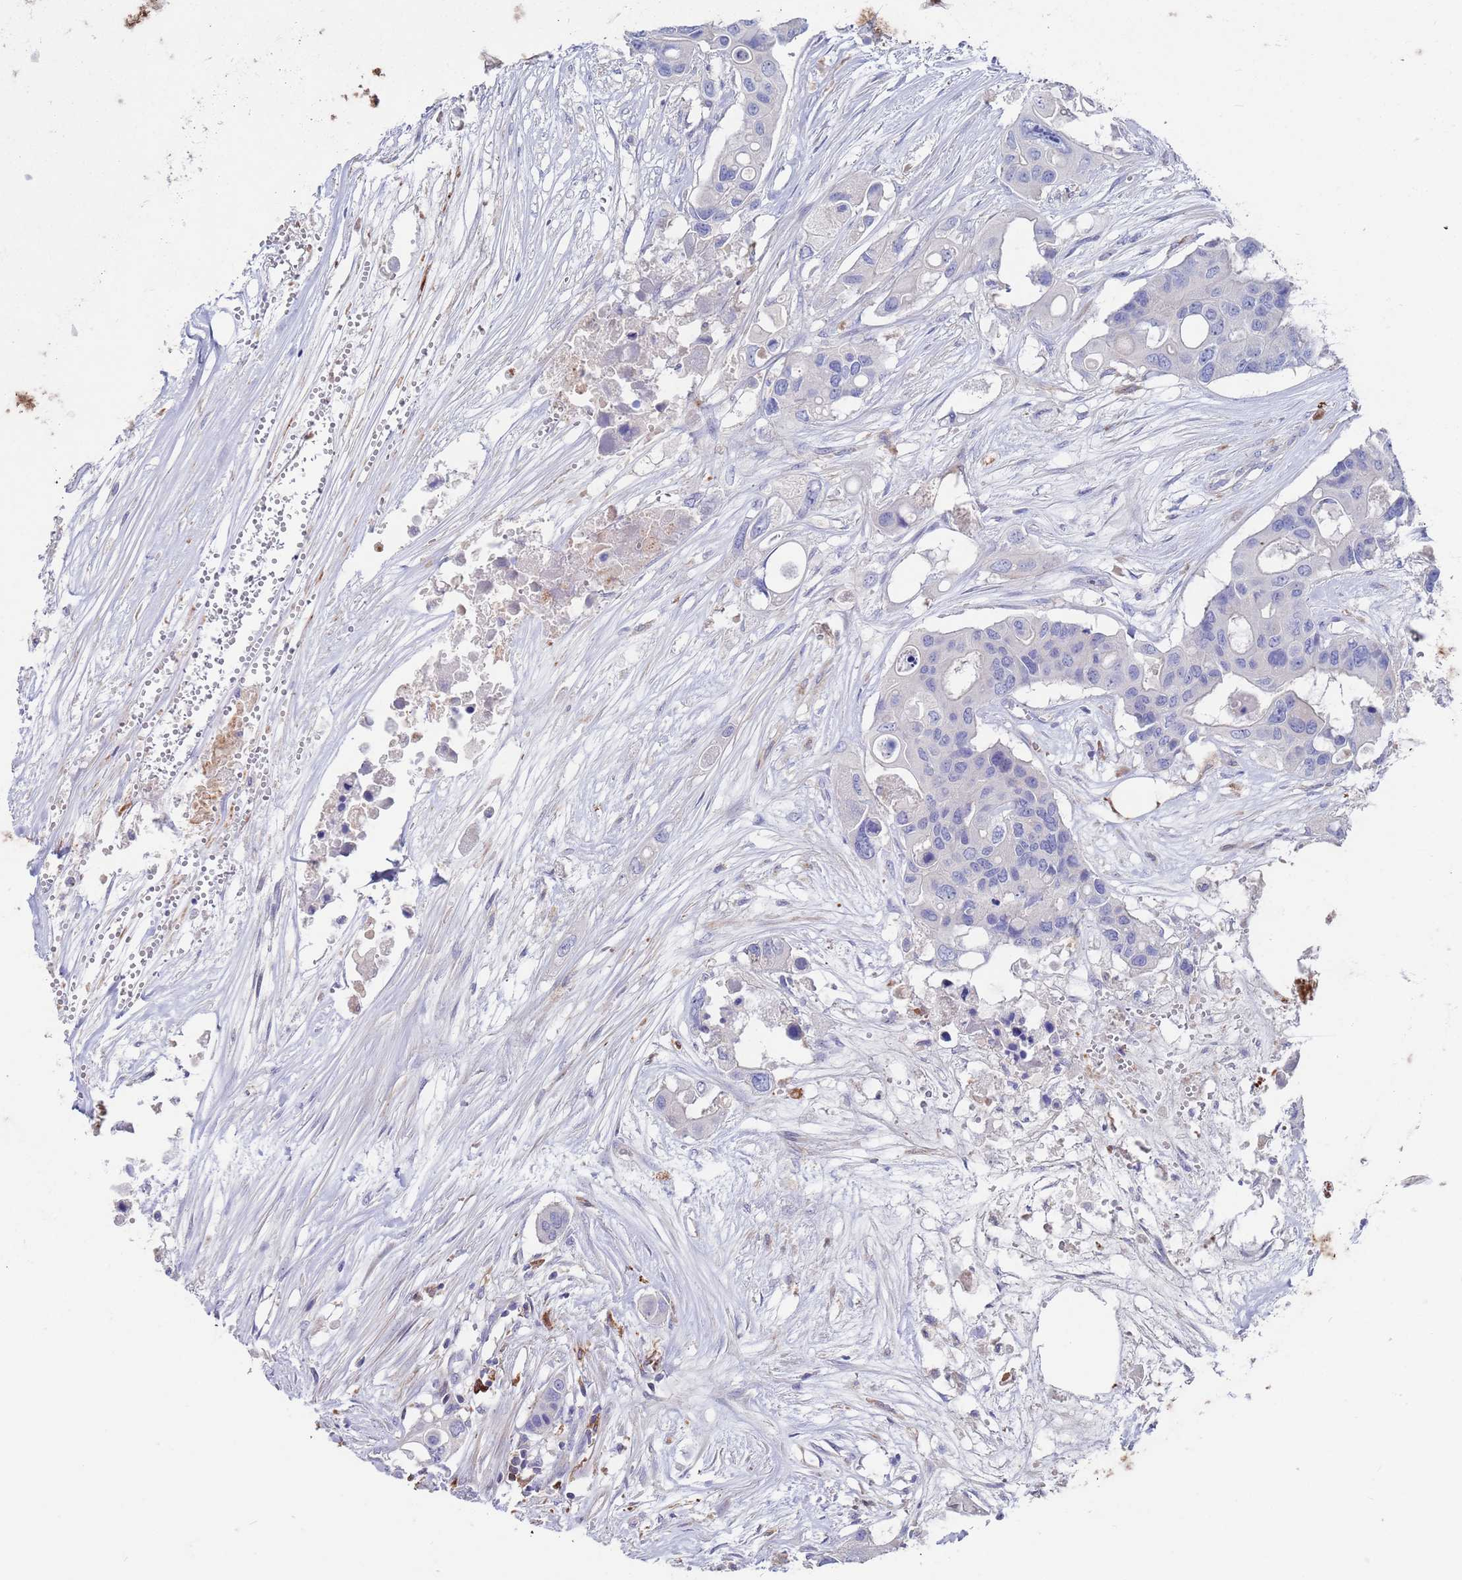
{"staining": {"intensity": "negative", "quantity": "none", "location": "none"}, "tissue": "colorectal cancer", "cell_type": "Tumor cells", "image_type": "cancer", "snomed": [{"axis": "morphology", "description": "Adenocarcinoma, NOS"}, {"axis": "topography", "description": "Colon"}], "caption": "Photomicrograph shows no significant protein expression in tumor cells of adenocarcinoma (colorectal). (Immunohistochemistry, brightfield microscopy, high magnification).", "gene": "GREB1L", "patient": {"sex": "male", "age": 77}}